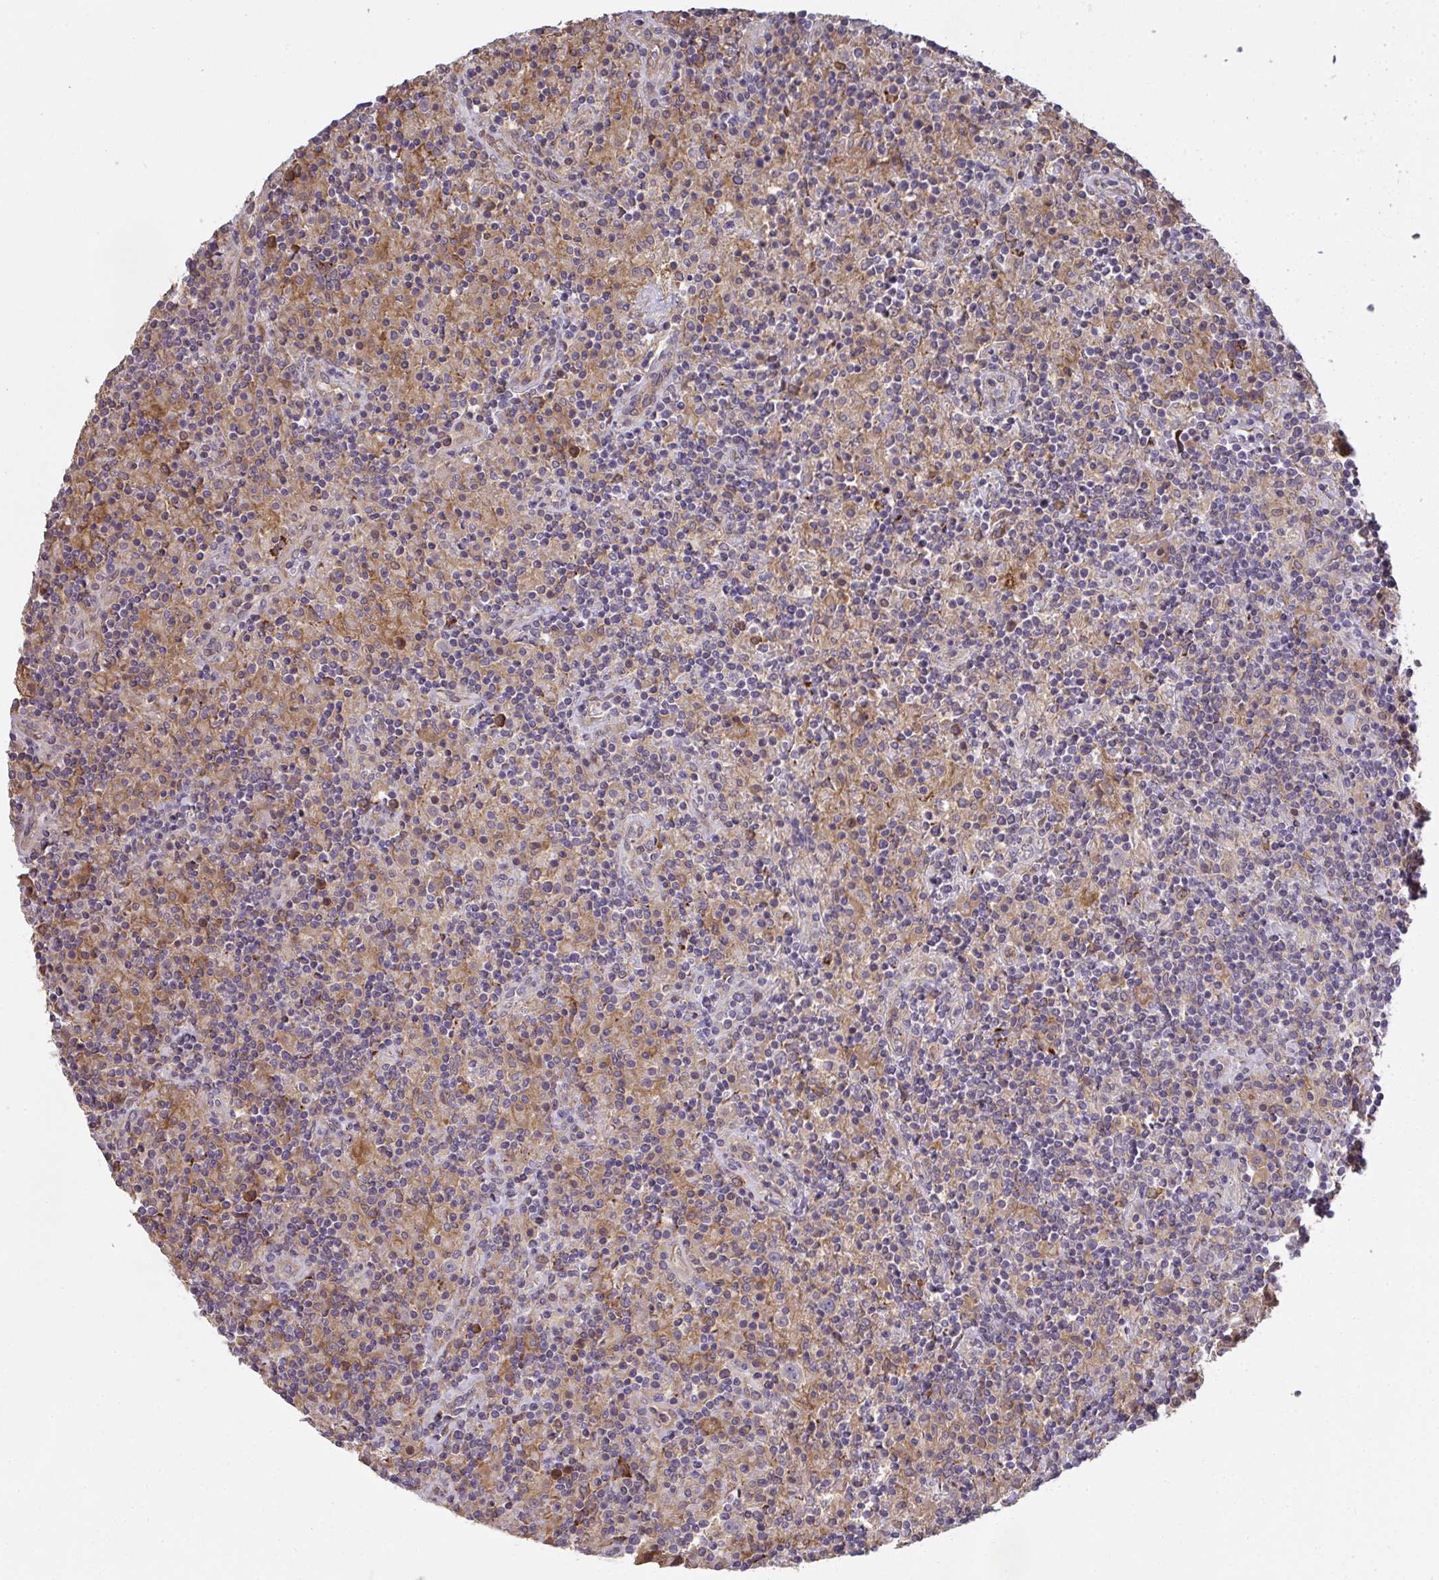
{"staining": {"intensity": "negative", "quantity": "none", "location": "none"}, "tissue": "lymphoma", "cell_type": "Tumor cells", "image_type": "cancer", "snomed": [{"axis": "morphology", "description": "Hodgkin's disease, NOS"}, {"axis": "topography", "description": "Lymph node"}], "caption": "Human Hodgkin's disease stained for a protein using immunohistochemistry (IHC) reveals no expression in tumor cells.", "gene": "EEF1AKMT1", "patient": {"sex": "male", "age": 70}}